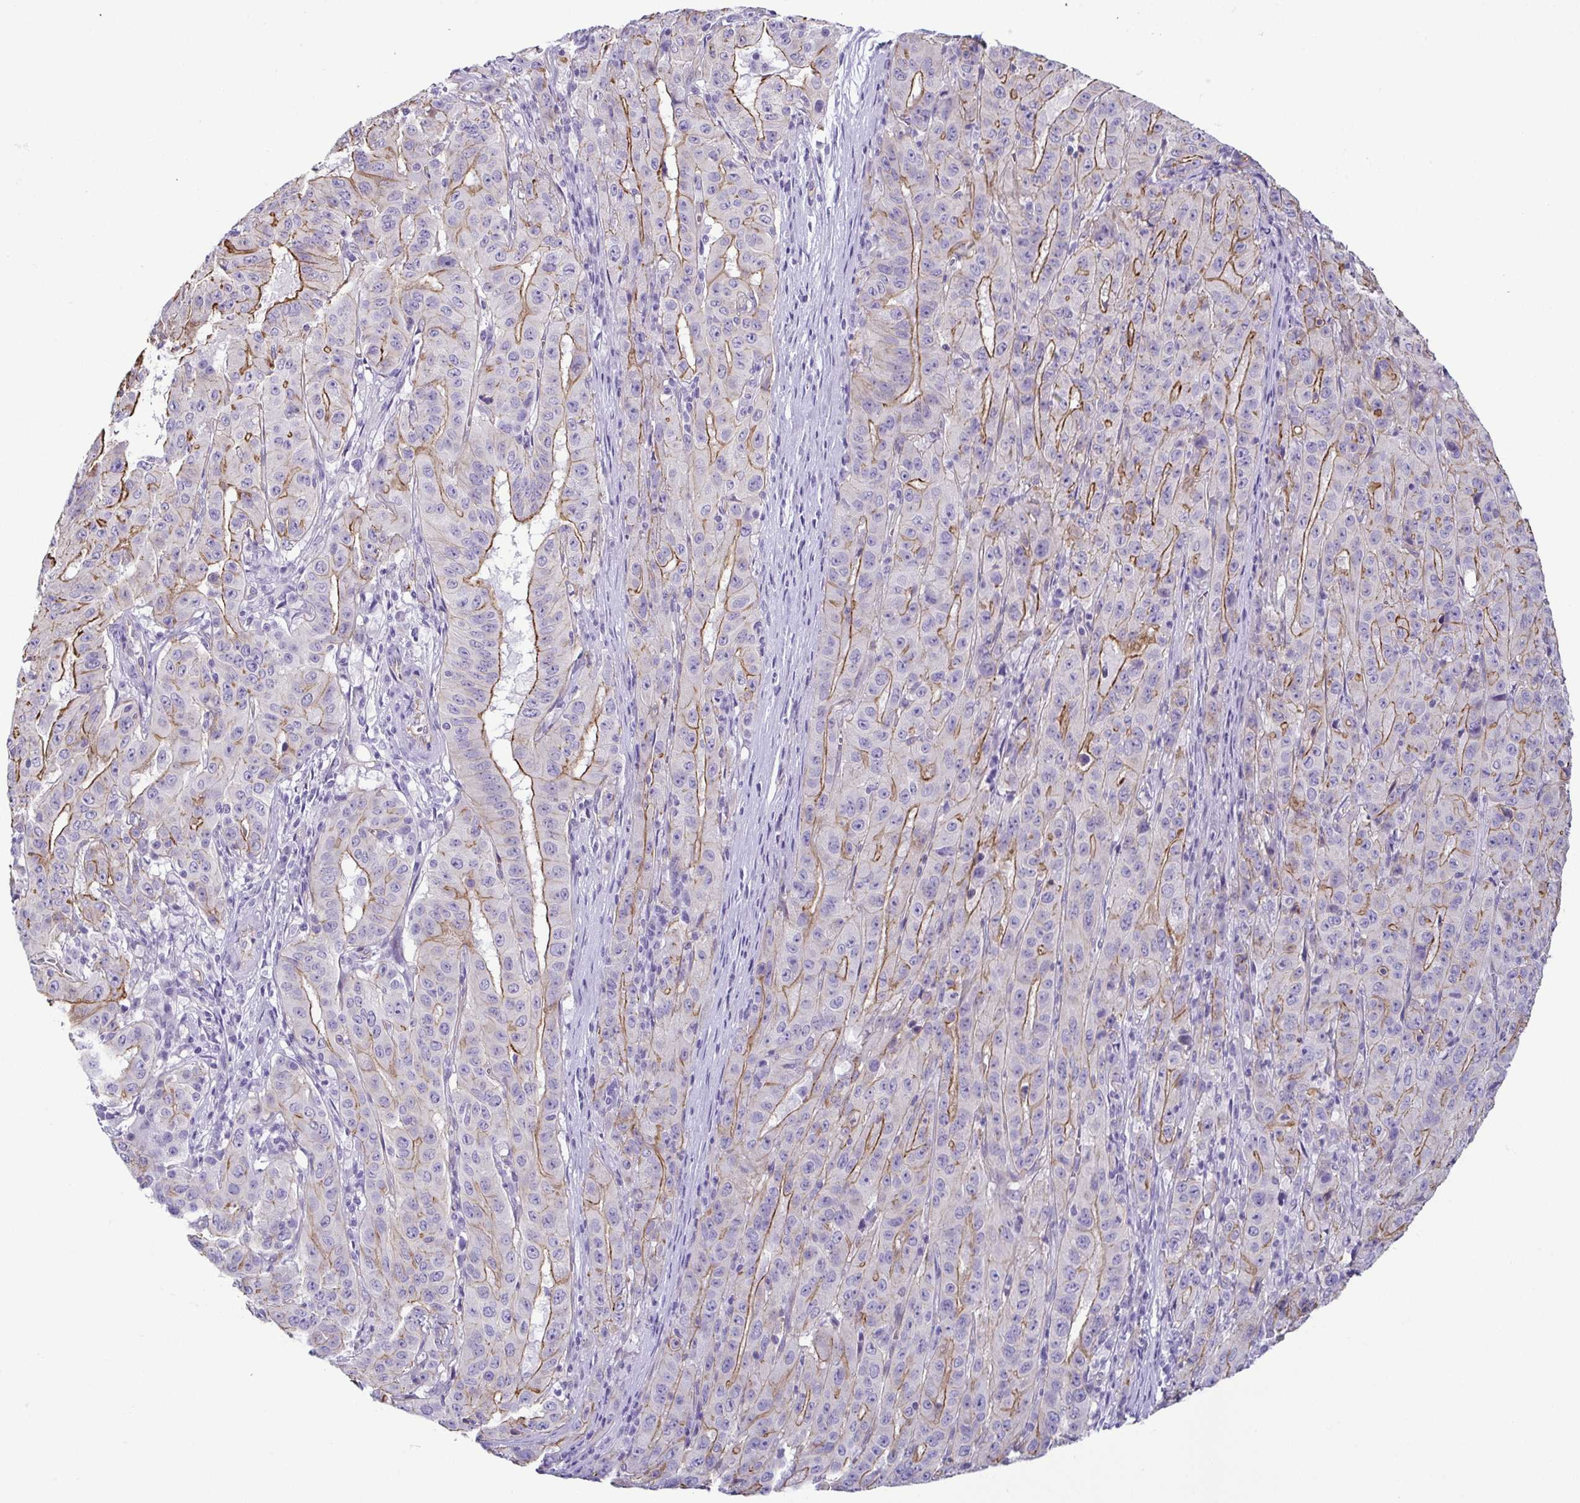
{"staining": {"intensity": "moderate", "quantity": "25%-75%", "location": "cytoplasmic/membranous"}, "tissue": "pancreatic cancer", "cell_type": "Tumor cells", "image_type": "cancer", "snomed": [{"axis": "morphology", "description": "Adenocarcinoma, NOS"}, {"axis": "topography", "description": "Pancreas"}], "caption": "Immunohistochemistry (IHC) (DAB (3,3'-diaminobenzidine)) staining of pancreatic cancer (adenocarcinoma) displays moderate cytoplasmic/membranous protein positivity in approximately 25%-75% of tumor cells. (brown staining indicates protein expression, while blue staining denotes nuclei).", "gene": "CASP14", "patient": {"sex": "male", "age": 63}}